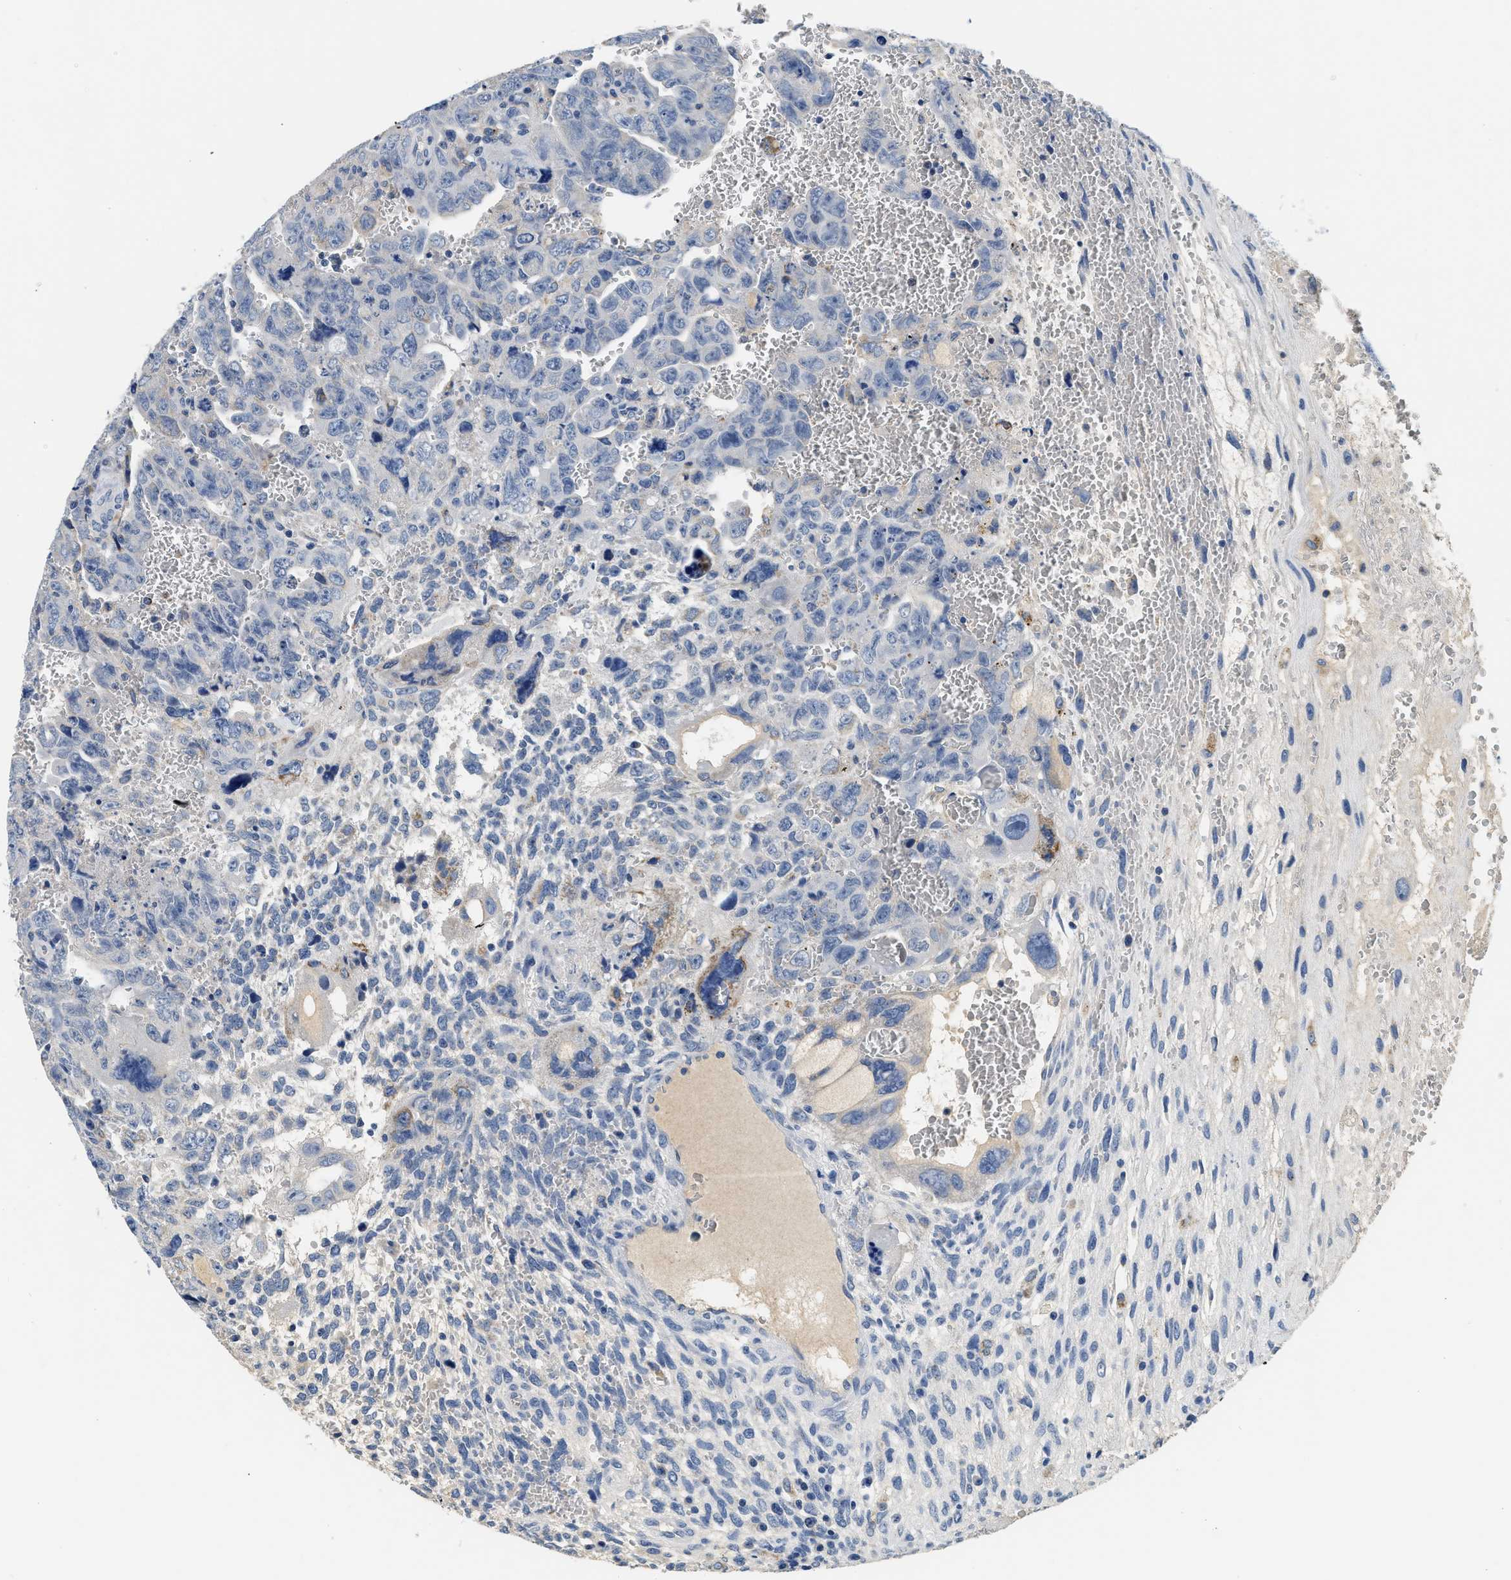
{"staining": {"intensity": "negative", "quantity": "none", "location": "none"}, "tissue": "testis cancer", "cell_type": "Tumor cells", "image_type": "cancer", "snomed": [{"axis": "morphology", "description": "Carcinoma, Embryonal, NOS"}, {"axis": "topography", "description": "Testis"}], "caption": "This is a image of immunohistochemistry staining of testis cancer, which shows no expression in tumor cells.", "gene": "PCK2", "patient": {"sex": "male", "age": 28}}